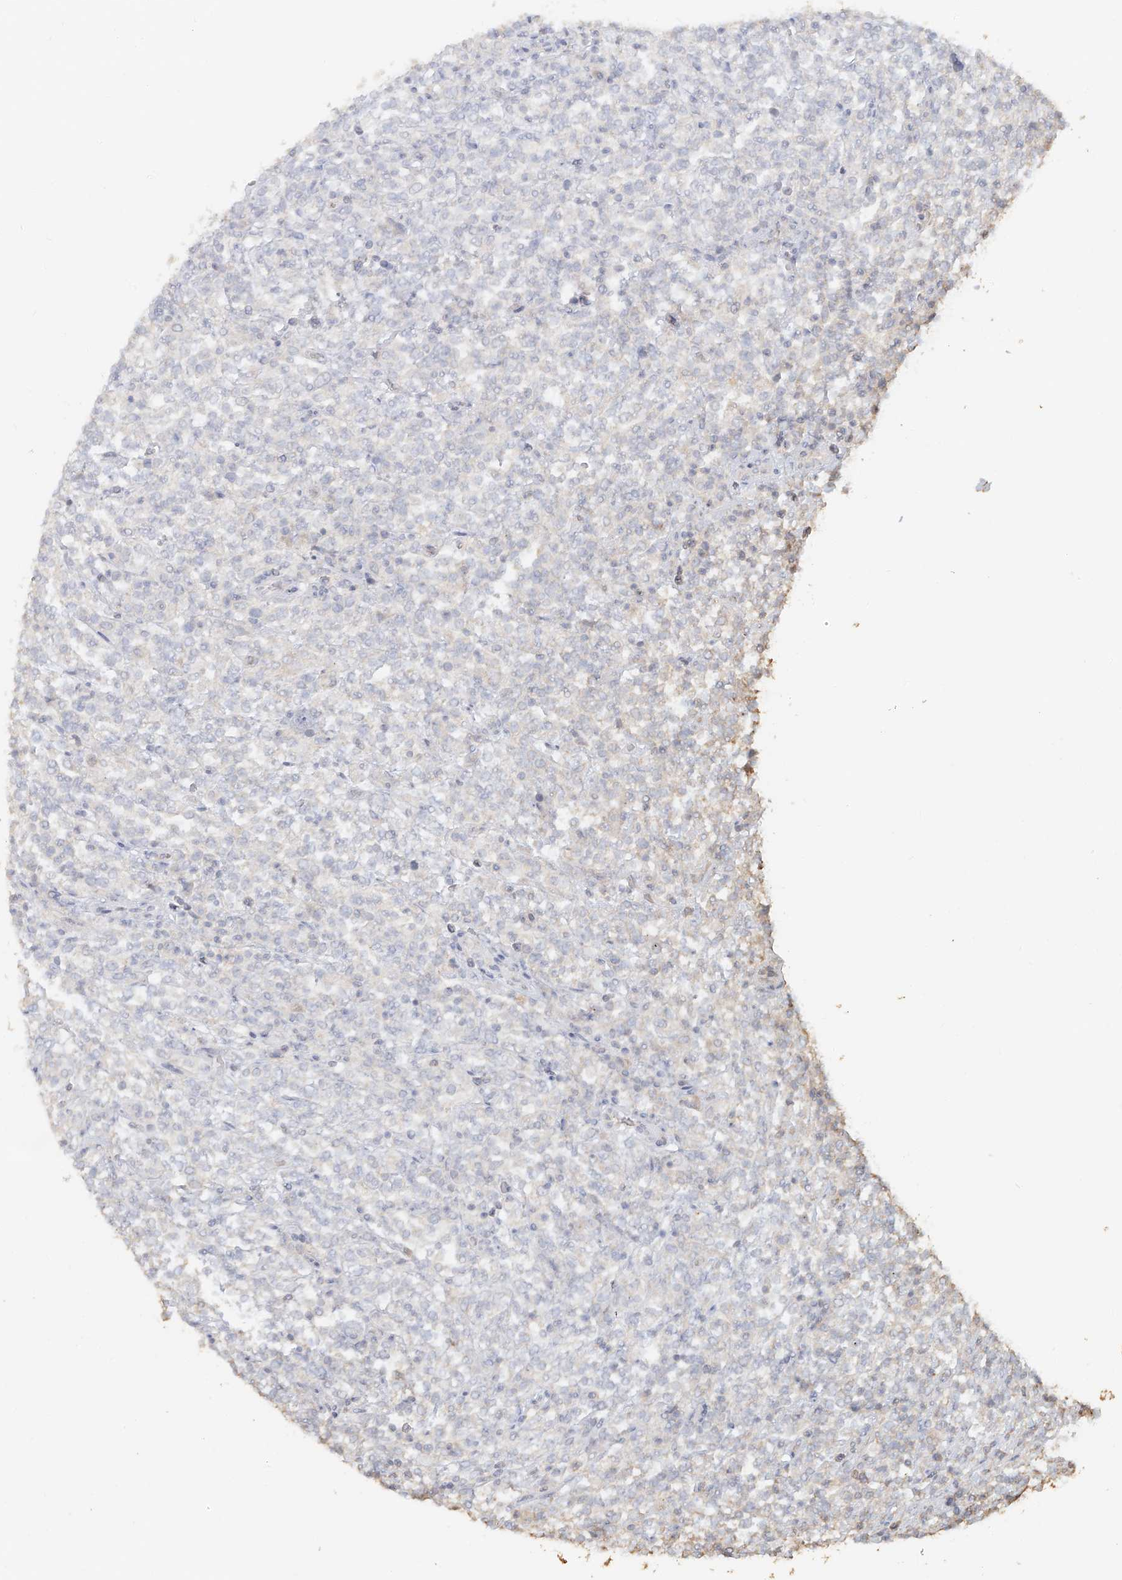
{"staining": {"intensity": "negative", "quantity": "none", "location": "none"}, "tissue": "lymphoma", "cell_type": "Tumor cells", "image_type": "cancer", "snomed": [{"axis": "morphology", "description": "Malignant lymphoma, non-Hodgkin's type, High grade"}, {"axis": "topography", "description": "Soft tissue"}], "caption": "High magnification brightfield microscopy of lymphoma stained with DAB (brown) and counterstained with hematoxylin (blue): tumor cells show no significant staining.", "gene": "NPHS1", "patient": {"sex": "male", "age": 18}}